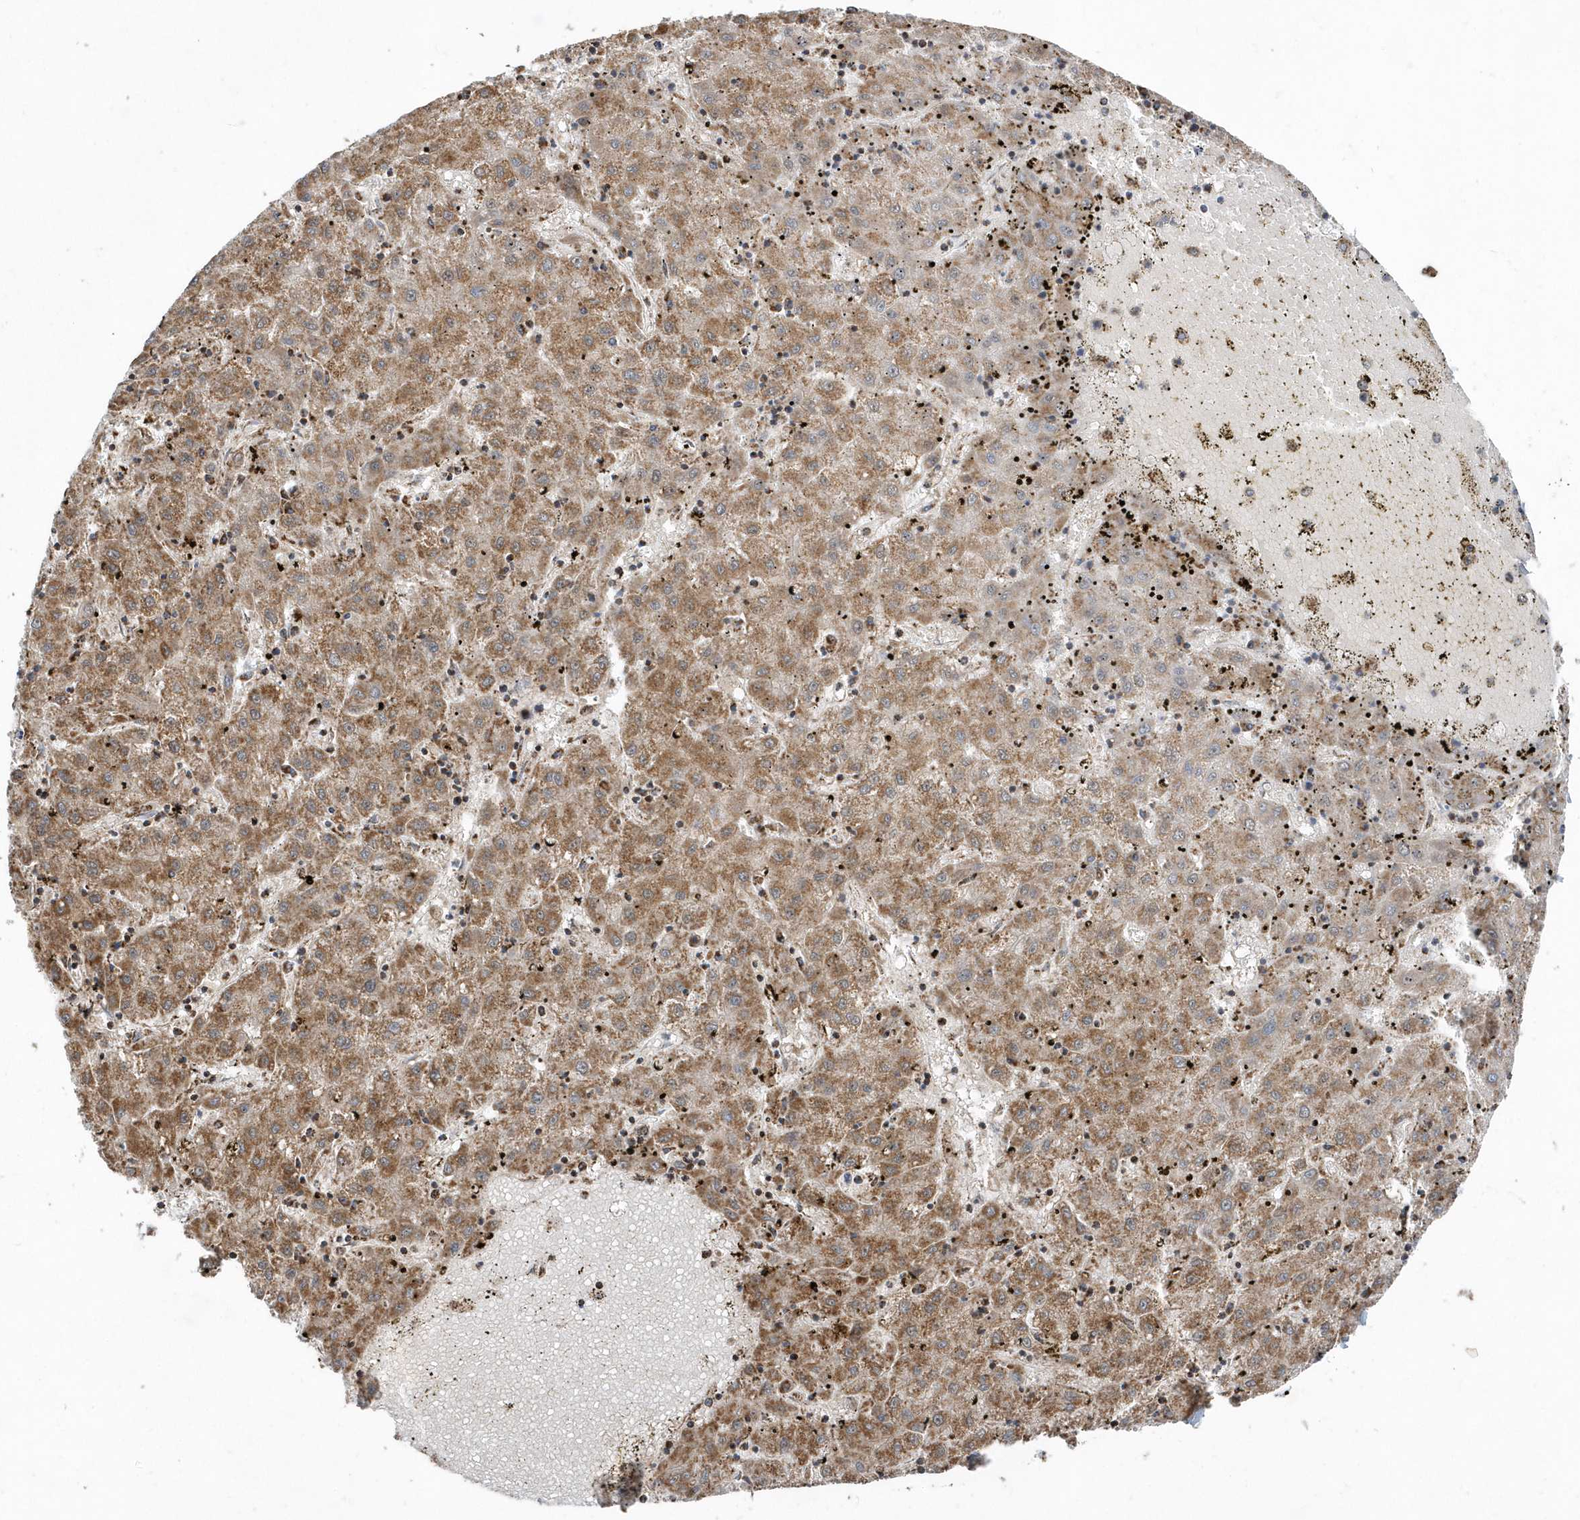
{"staining": {"intensity": "moderate", "quantity": ">75%", "location": "cytoplasmic/membranous"}, "tissue": "liver cancer", "cell_type": "Tumor cells", "image_type": "cancer", "snomed": [{"axis": "morphology", "description": "Carcinoma, Hepatocellular, NOS"}, {"axis": "topography", "description": "Liver"}], "caption": "Liver cancer was stained to show a protein in brown. There is medium levels of moderate cytoplasmic/membranous staining in about >75% of tumor cells.", "gene": "PPP1R7", "patient": {"sex": "male", "age": 72}}